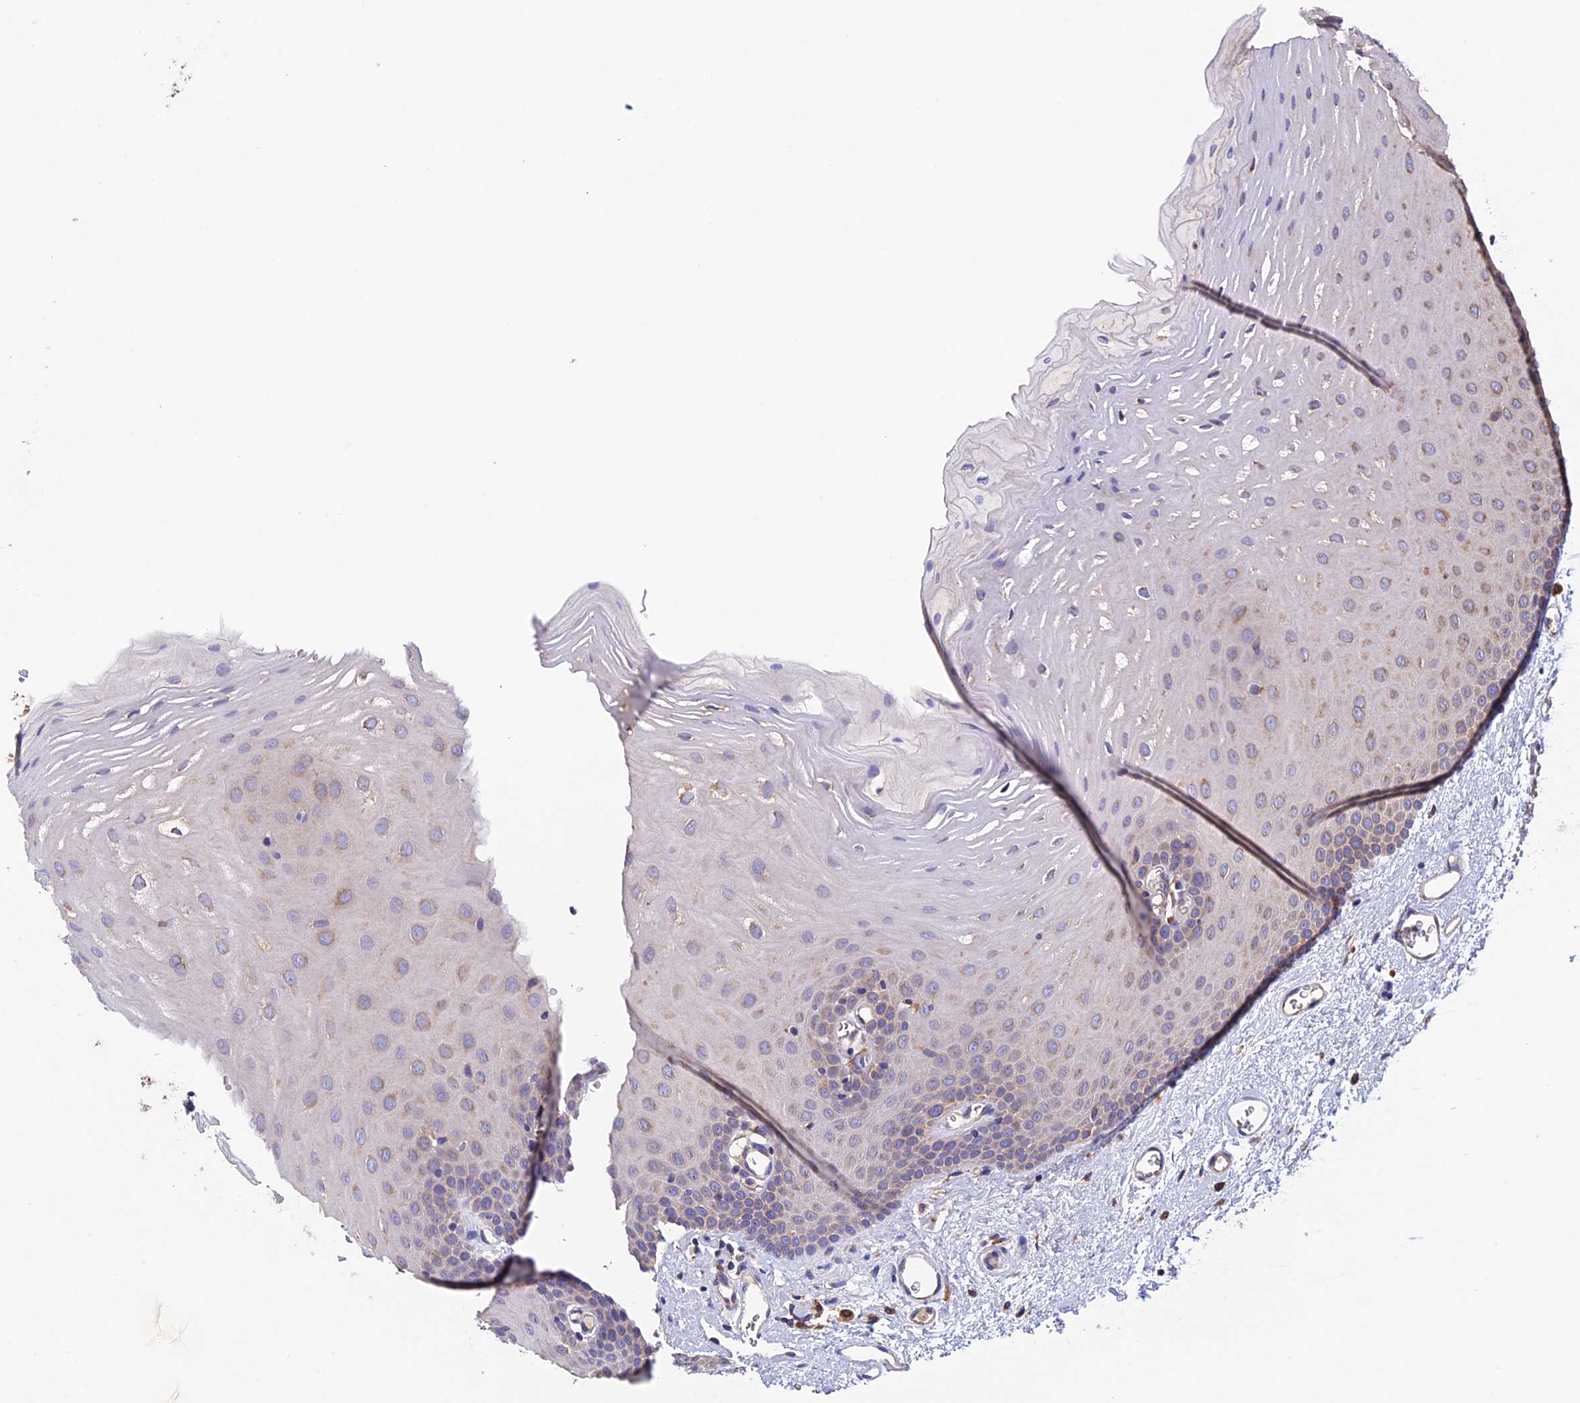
{"staining": {"intensity": "moderate", "quantity": "<25%", "location": "cytoplasmic/membranous"}, "tissue": "oral mucosa", "cell_type": "Squamous epithelial cells", "image_type": "normal", "snomed": [{"axis": "morphology", "description": "Normal tissue, NOS"}, {"axis": "topography", "description": "Oral tissue"}], "caption": "Unremarkable oral mucosa displays moderate cytoplasmic/membranous positivity in approximately <25% of squamous epithelial cells, visualized by immunohistochemistry.", "gene": "BTBD3", "patient": {"sex": "female", "age": 70}}